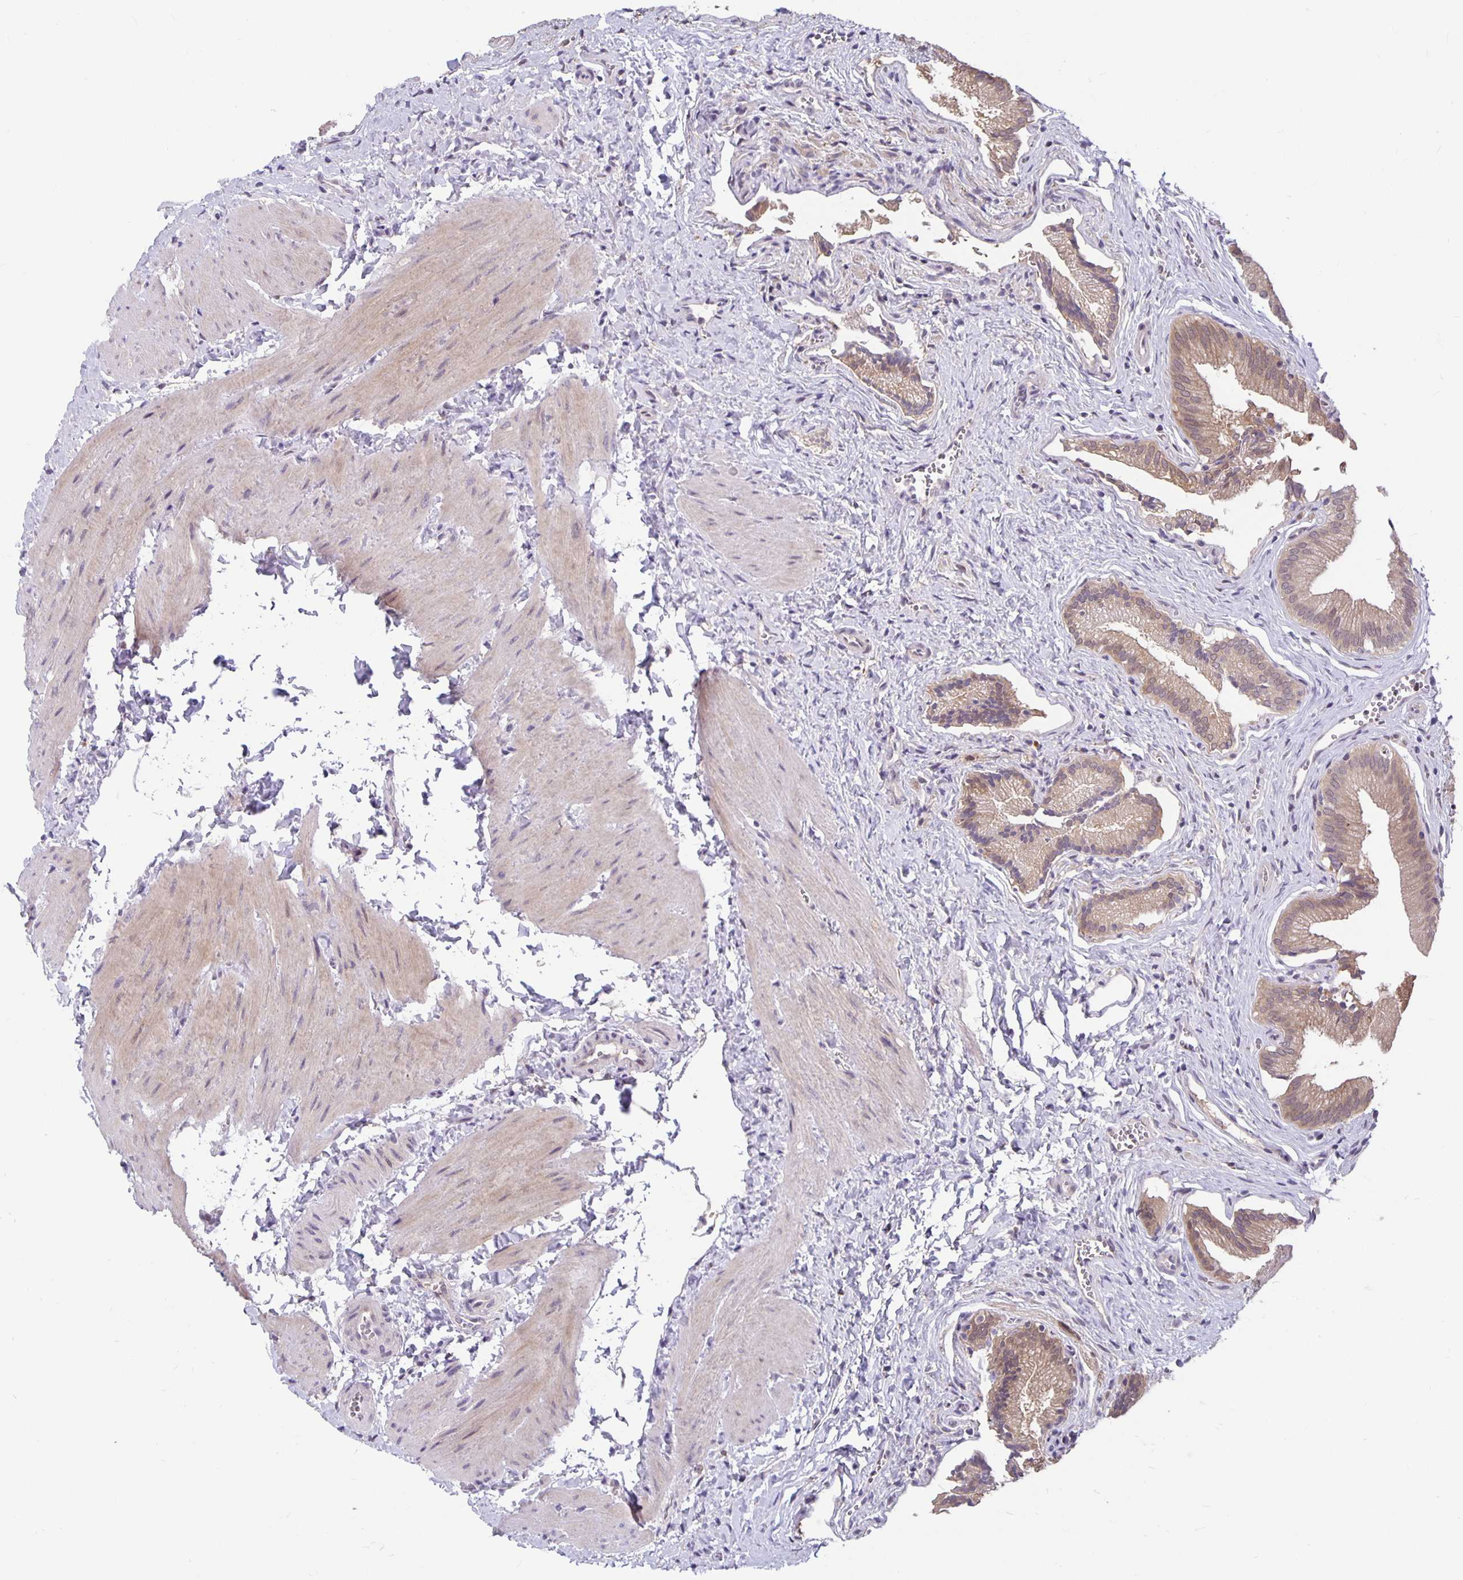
{"staining": {"intensity": "moderate", "quantity": ">75%", "location": "cytoplasmic/membranous"}, "tissue": "gallbladder", "cell_type": "Glandular cells", "image_type": "normal", "snomed": [{"axis": "morphology", "description": "Normal tissue, NOS"}, {"axis": "topography", "description": "Gallbladder"}], "caption": "High-magnification brightfield microscopy of unremarkable gallbladder stained with DAB (brown) and counterstained with hematoxylin (blue). glandular cells exhibit moderate cytoplasmic/membranous staining is appreciated in approximately>75% of cells. The protein of interest is stained brown, and the nuclei are stained in blue (DAB (3,3'-diaminobenzidine) IHC with brightfield microscopy, high magnification).", "gene": "TAX1BP3", "patient": {"sex": "male", "age": 17}}